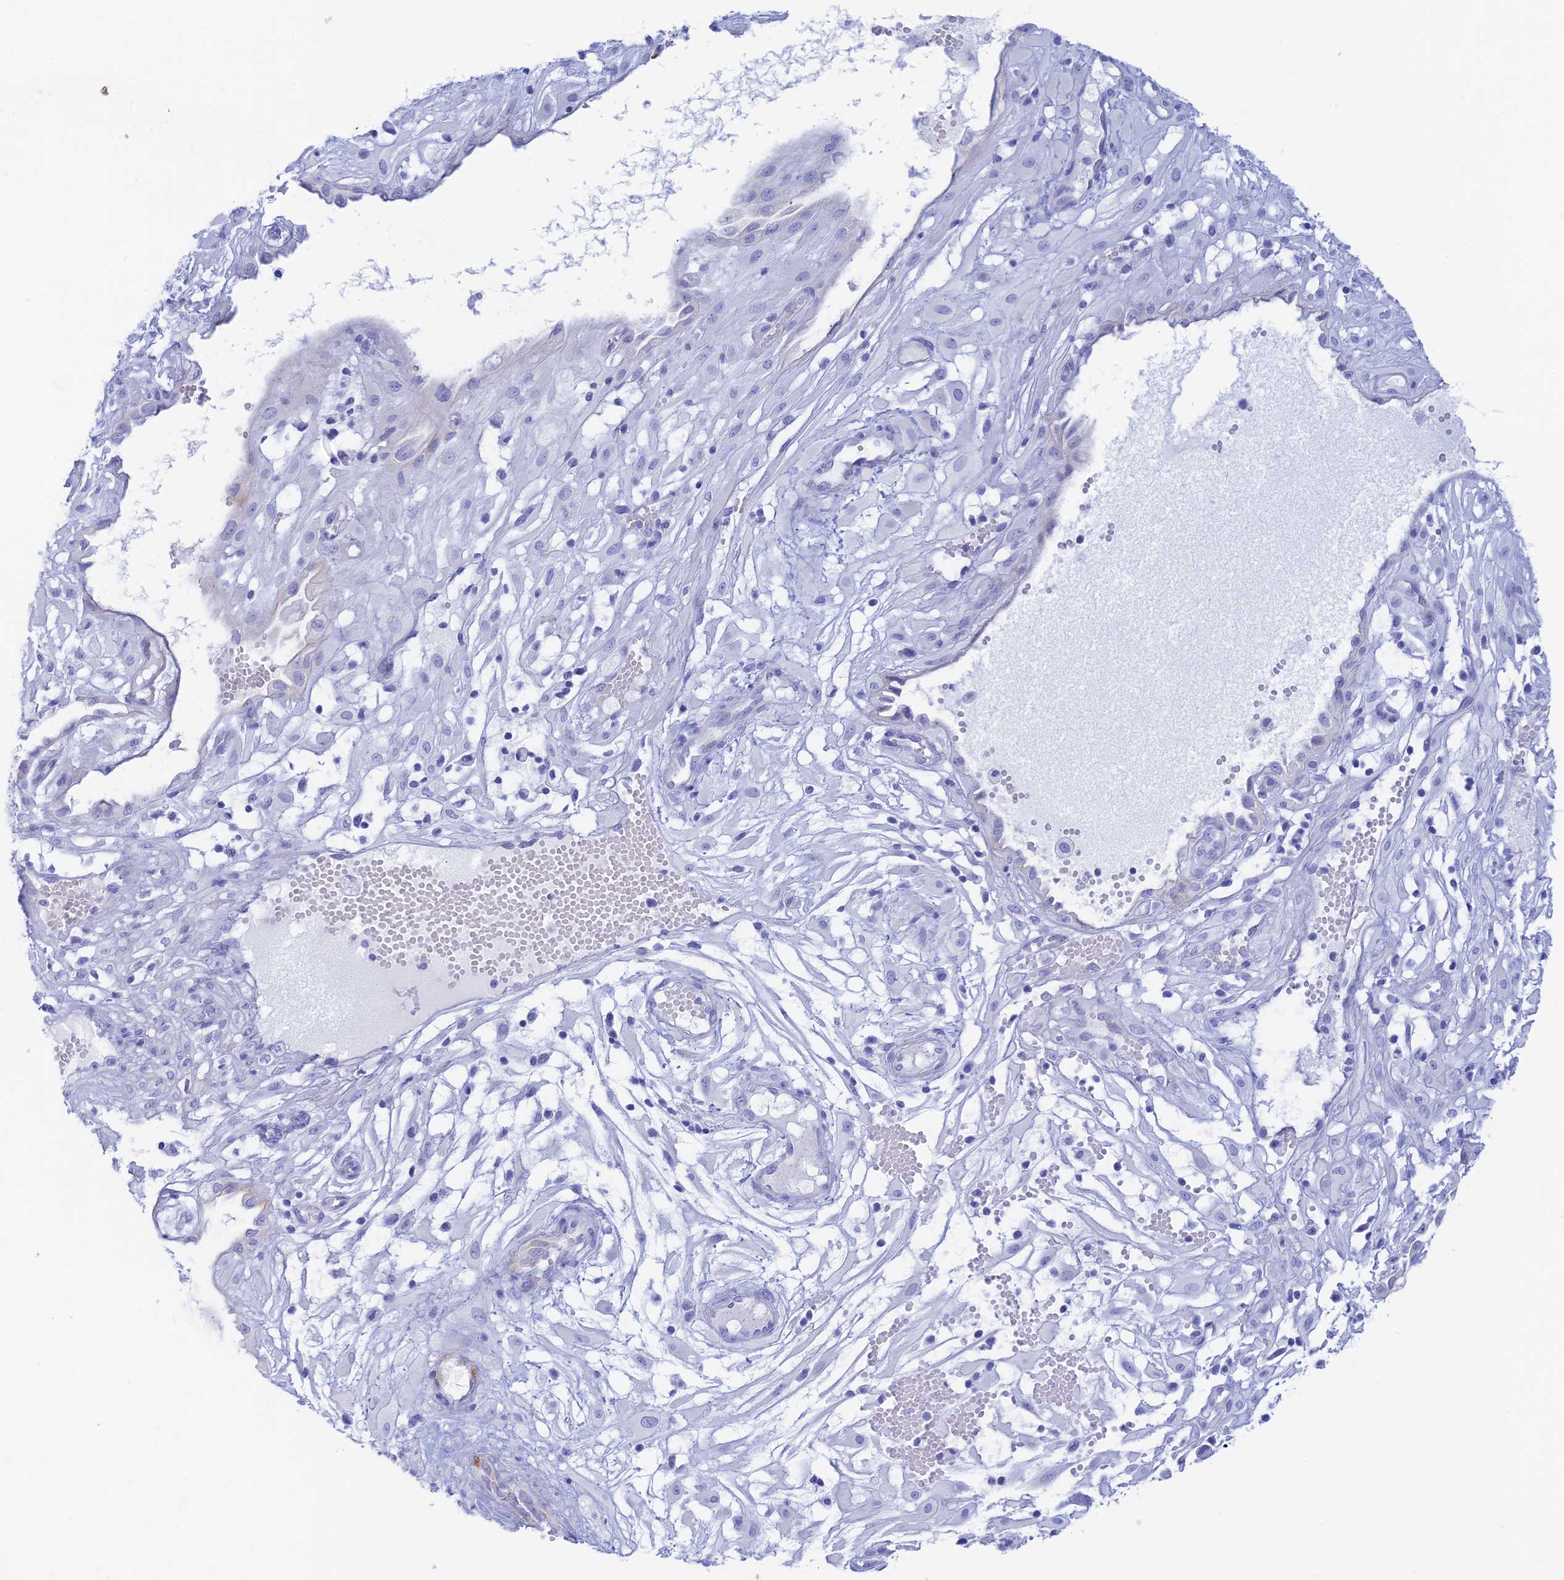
{"staining": {"intensity": "negative", "quantity": "none", "location": "none"}, "tissue": "cervical cancer", "cell_type": "Tumor cells", "image_type": "cancer", "snomed": [{"axis": "morphology", "description": "Squamous cell carcinoma, NOS"}, {"axis": "topography", "description": "Cervix"}], "caption": "Micrograph shows no protein staining in tumor cells of squamous cell carcinoma (cervical) tissue.", "gene": "CEP152", "patient": {"sex": "female", "age": 36}}